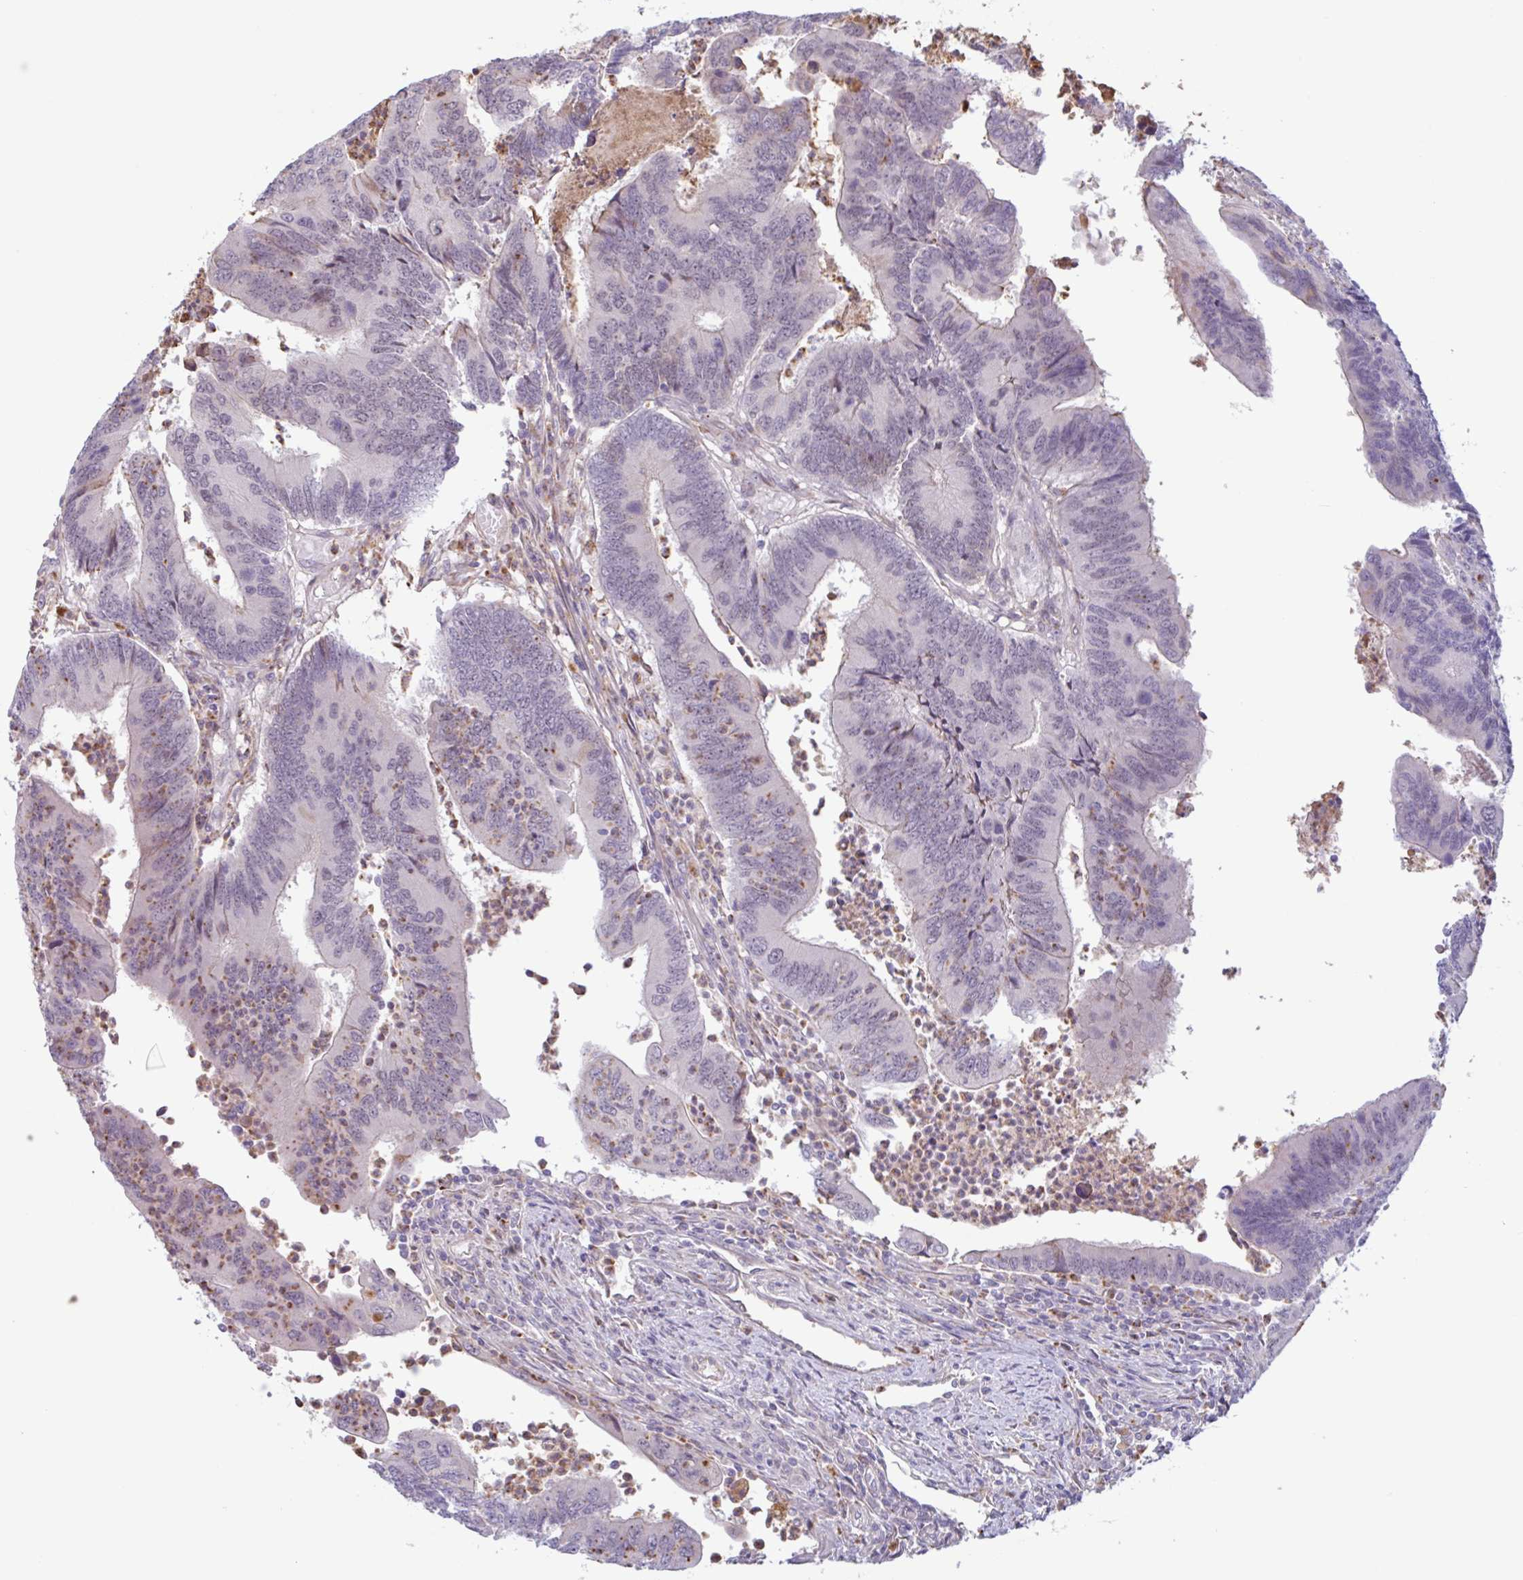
{"staining": {"intensity": "negative", "quantity": "none", "location": "none"}, "tissue": "colorectal cancer", "cell_type": "Tumor cells", "image_type": "cancer", "snomed": [{"axis": "morphology", "description": "Adenocarcinoma, NOS"}, {"axis": "topography", "description": "Colon"}], "caption": "There is no significant staining in tumor cells of adenocarcinoma (colorectal).", "gene": "TAF1D", "patient": {"sex": "female", "age": 67}}